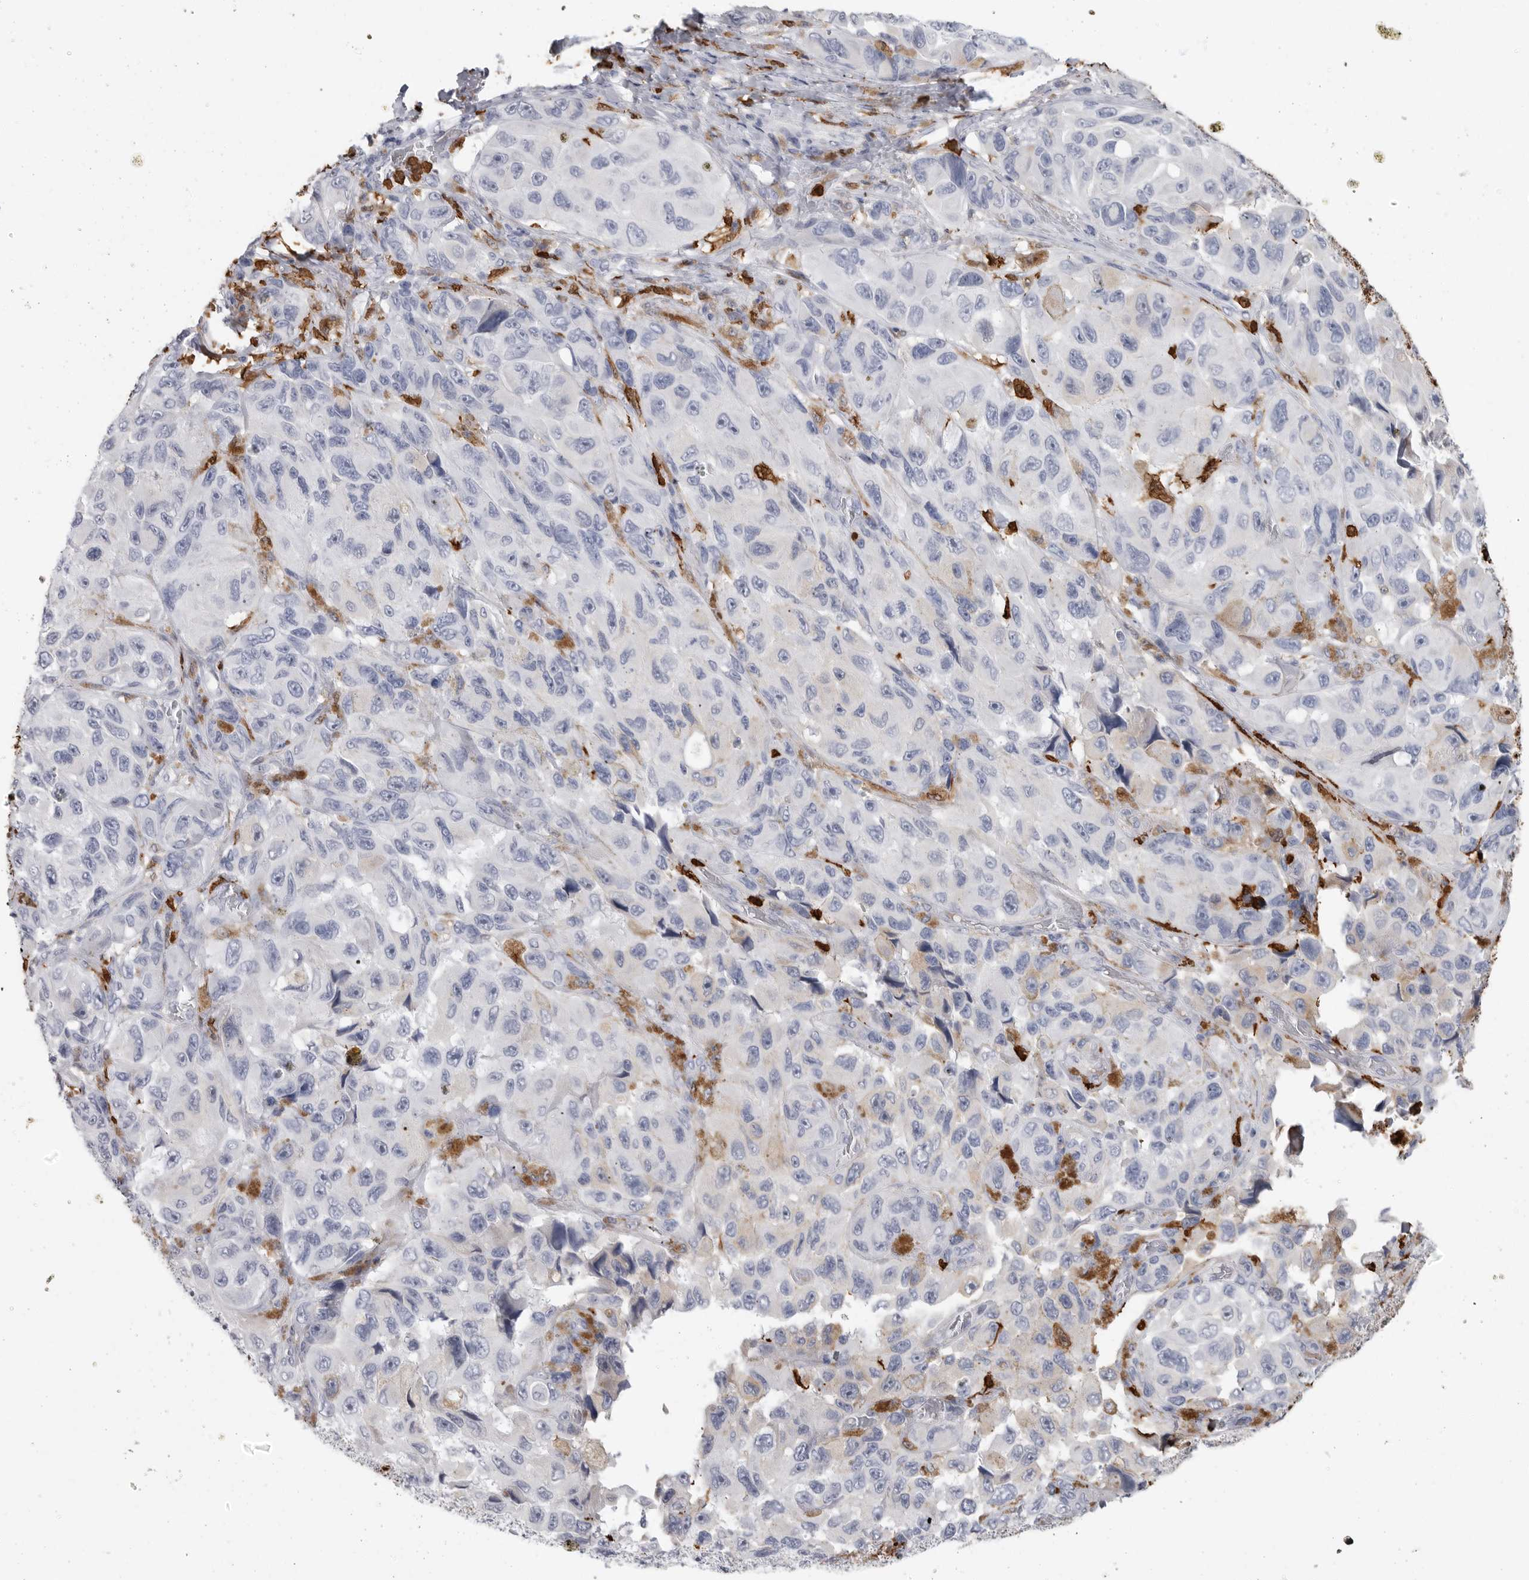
{"staining": {"intensity": "negative", "quantity": "none", "location": "none"}, "tissue": "melanoma", "cell_type": "Tumor cells", "image_type": "cancer", "snomed": [{"axis": "morphology", "description": "Malignant melanoma, NOS"}, {"axis": "topography", "description": "Skin"}], "caption": "A high-resolution image shows IHC staining of malignant melanoma, which shows no significant staining in tumor cells.", "gene": "CYB561D1", "patient": {"sex": "female", "age": 73}}